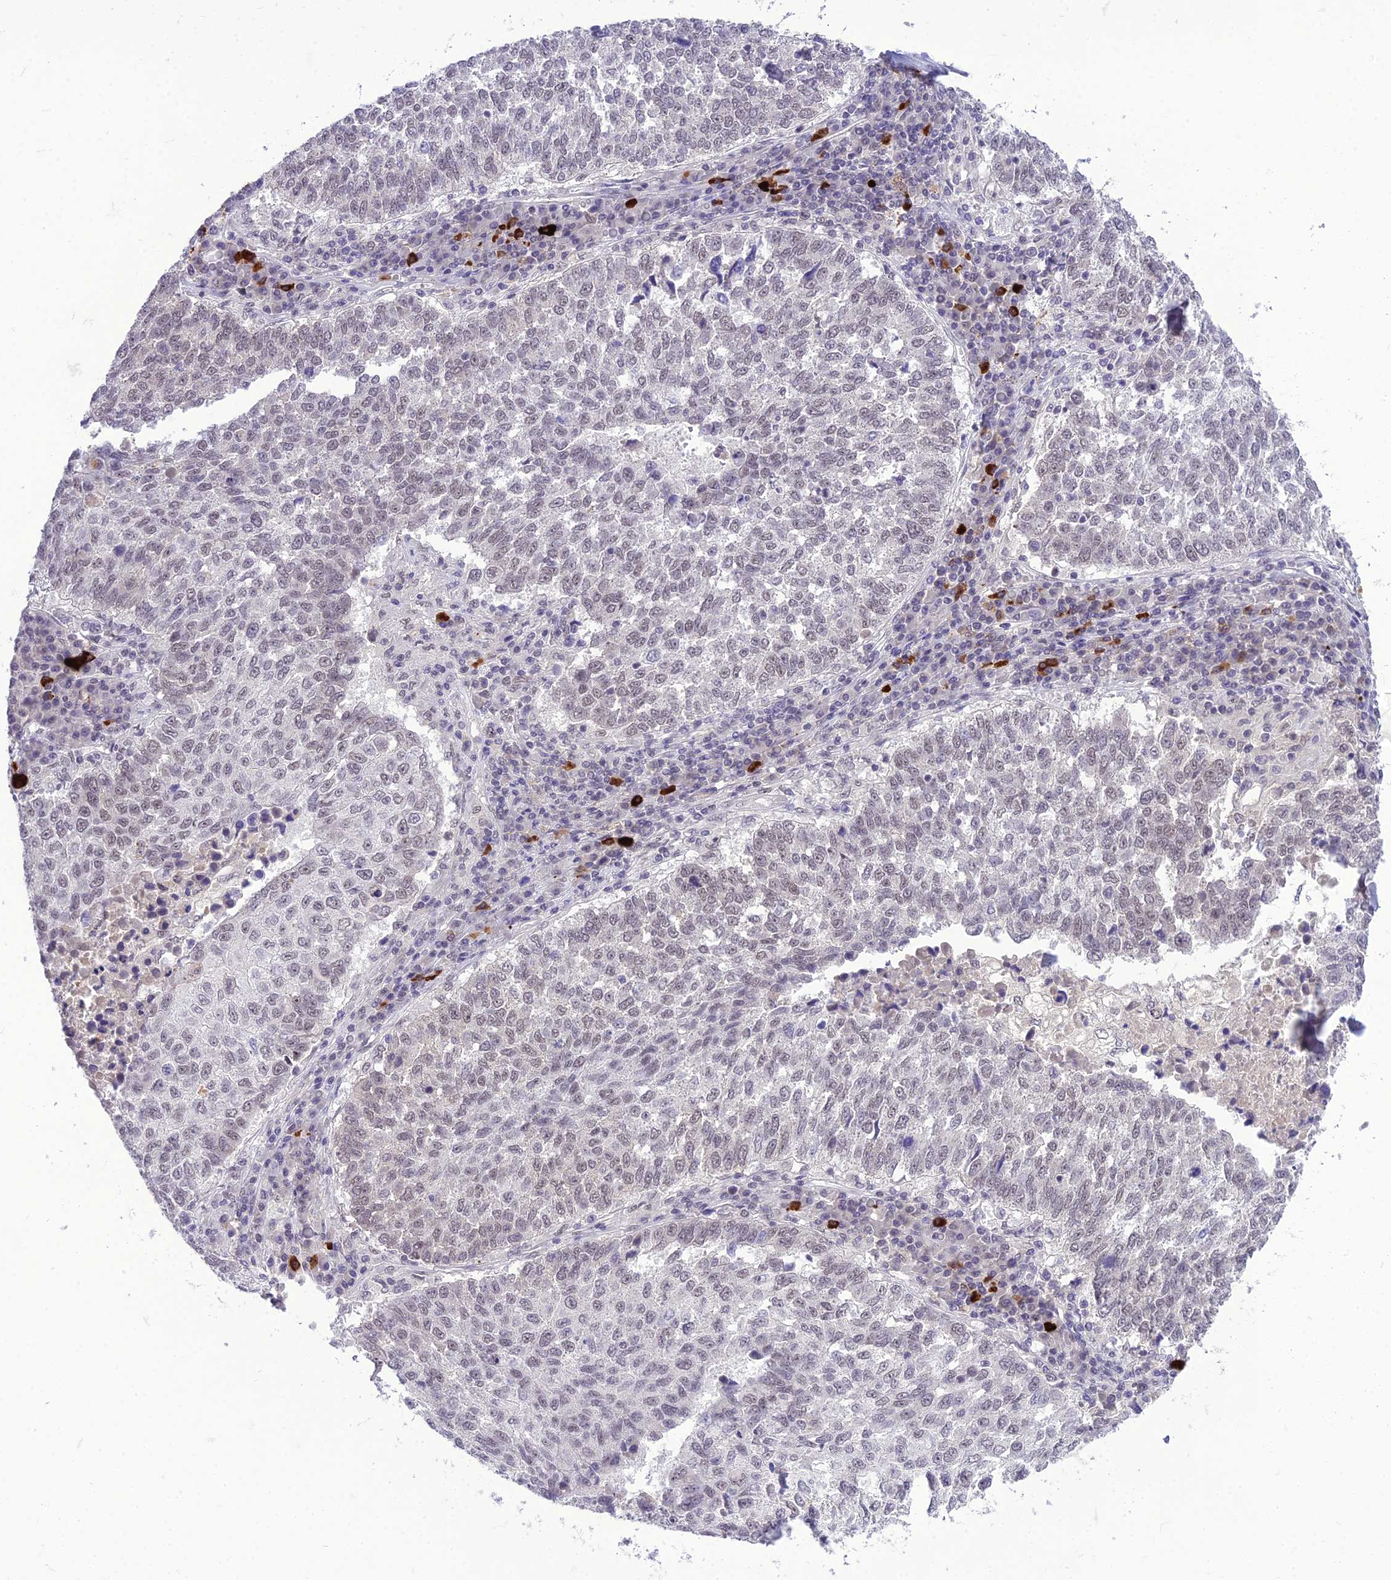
{"staining": {"intensity": "weak", "quantity": "25%-75%", "location": "nuclear"}, "tissue": "lung cancer", "cell_type": "Tumor cells", "image_type": "cancer", "snomed": [{"axis": "morphology", "description": "Squamous cell carcinoma, NOS"}, {"axis": "topography", "description": "Lung"}], "caption": "Immunohistochemical staining of human lung squamous cell carcinoma exhibits low levels of weak nuclear protein positivity in about 25%-75% of tumor cells.", "gene": "SH3RF3", "patient": {"sex": "male", "age": 73}}